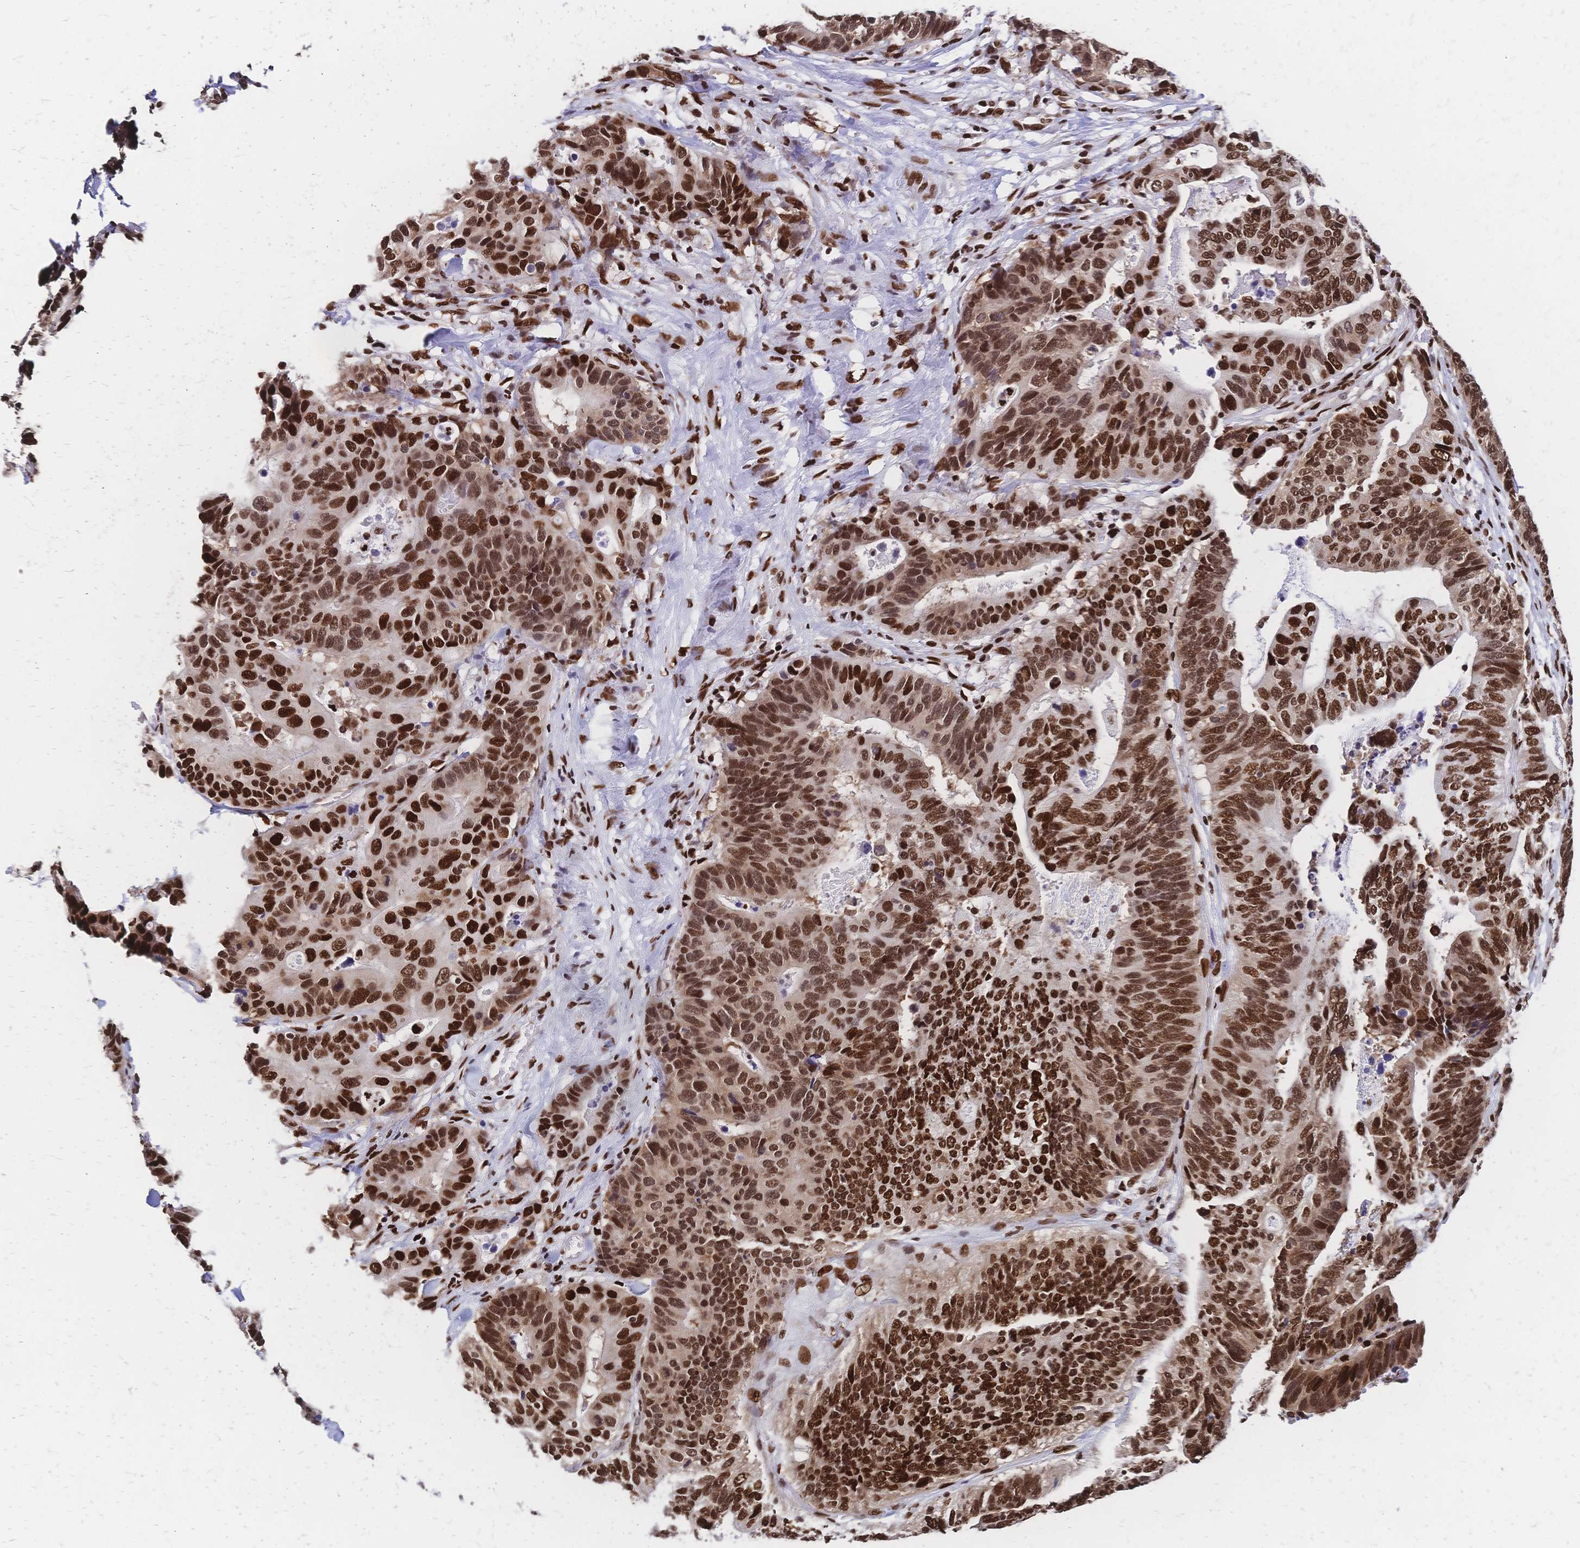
{"staining": {"intensity": "strong", "quantity": ">75%", "location": "nuclear"}, "tissue": "stomach cancer", "cell_type": "Tumor cells", "image_type": "cancer", "snomed": [{"axis": "morphology", "description": "Adenocarcinoma, NOS"}, {"axis": "topography", "description": "Stomach, upper"}], "caption": "The immunohistochemical stain shows strong nuclear expression in tumor cells of stomach cancer tissue. (Stains: DAB in brown, nuclei in blue, Microscopy: brightfield microscopy at high magnification).", "gene": "HDGF", "patient": {"sex": "female", "age": 67}}